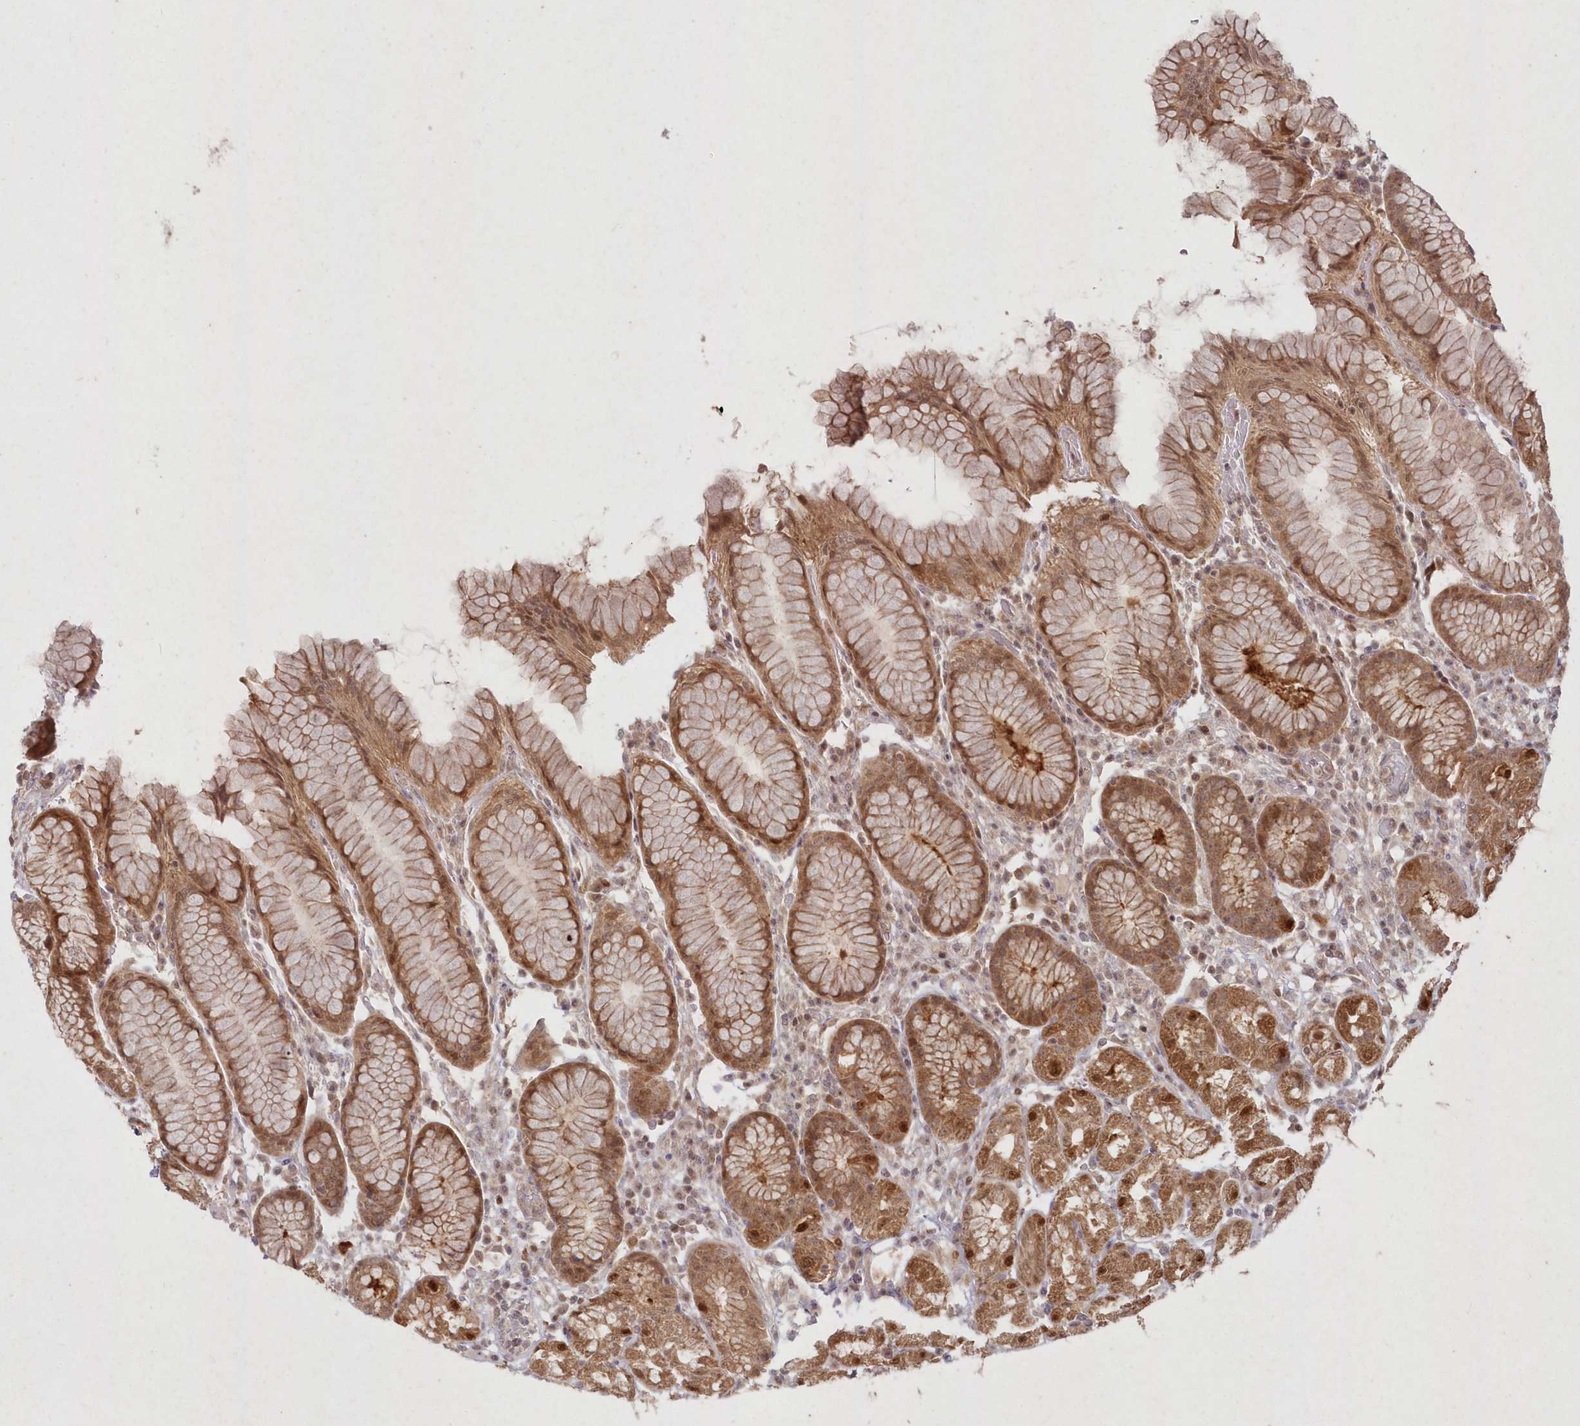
{"staining": {"intensity": "moderate", "quantity": ">75%", "location": "cytoplasmic/membranous,nuclear"}, "tissue": "stomach", "cell_type": "Glandular cells", "image_type": "normal", "snomed": [{"axis": "morphology", "description": "Normal tissue, NOS"}, {"axis": "topography", "description": "Stomach, lower"}], "caption": "The image reveals immunohistochemical staining of normal stomach. There is moderate cytoplasmic/membranous,nuclear expression is present in about >75% of glandular cells.", "gene": "ASCC1", "patient": {"sex": "female", "age": 56}}